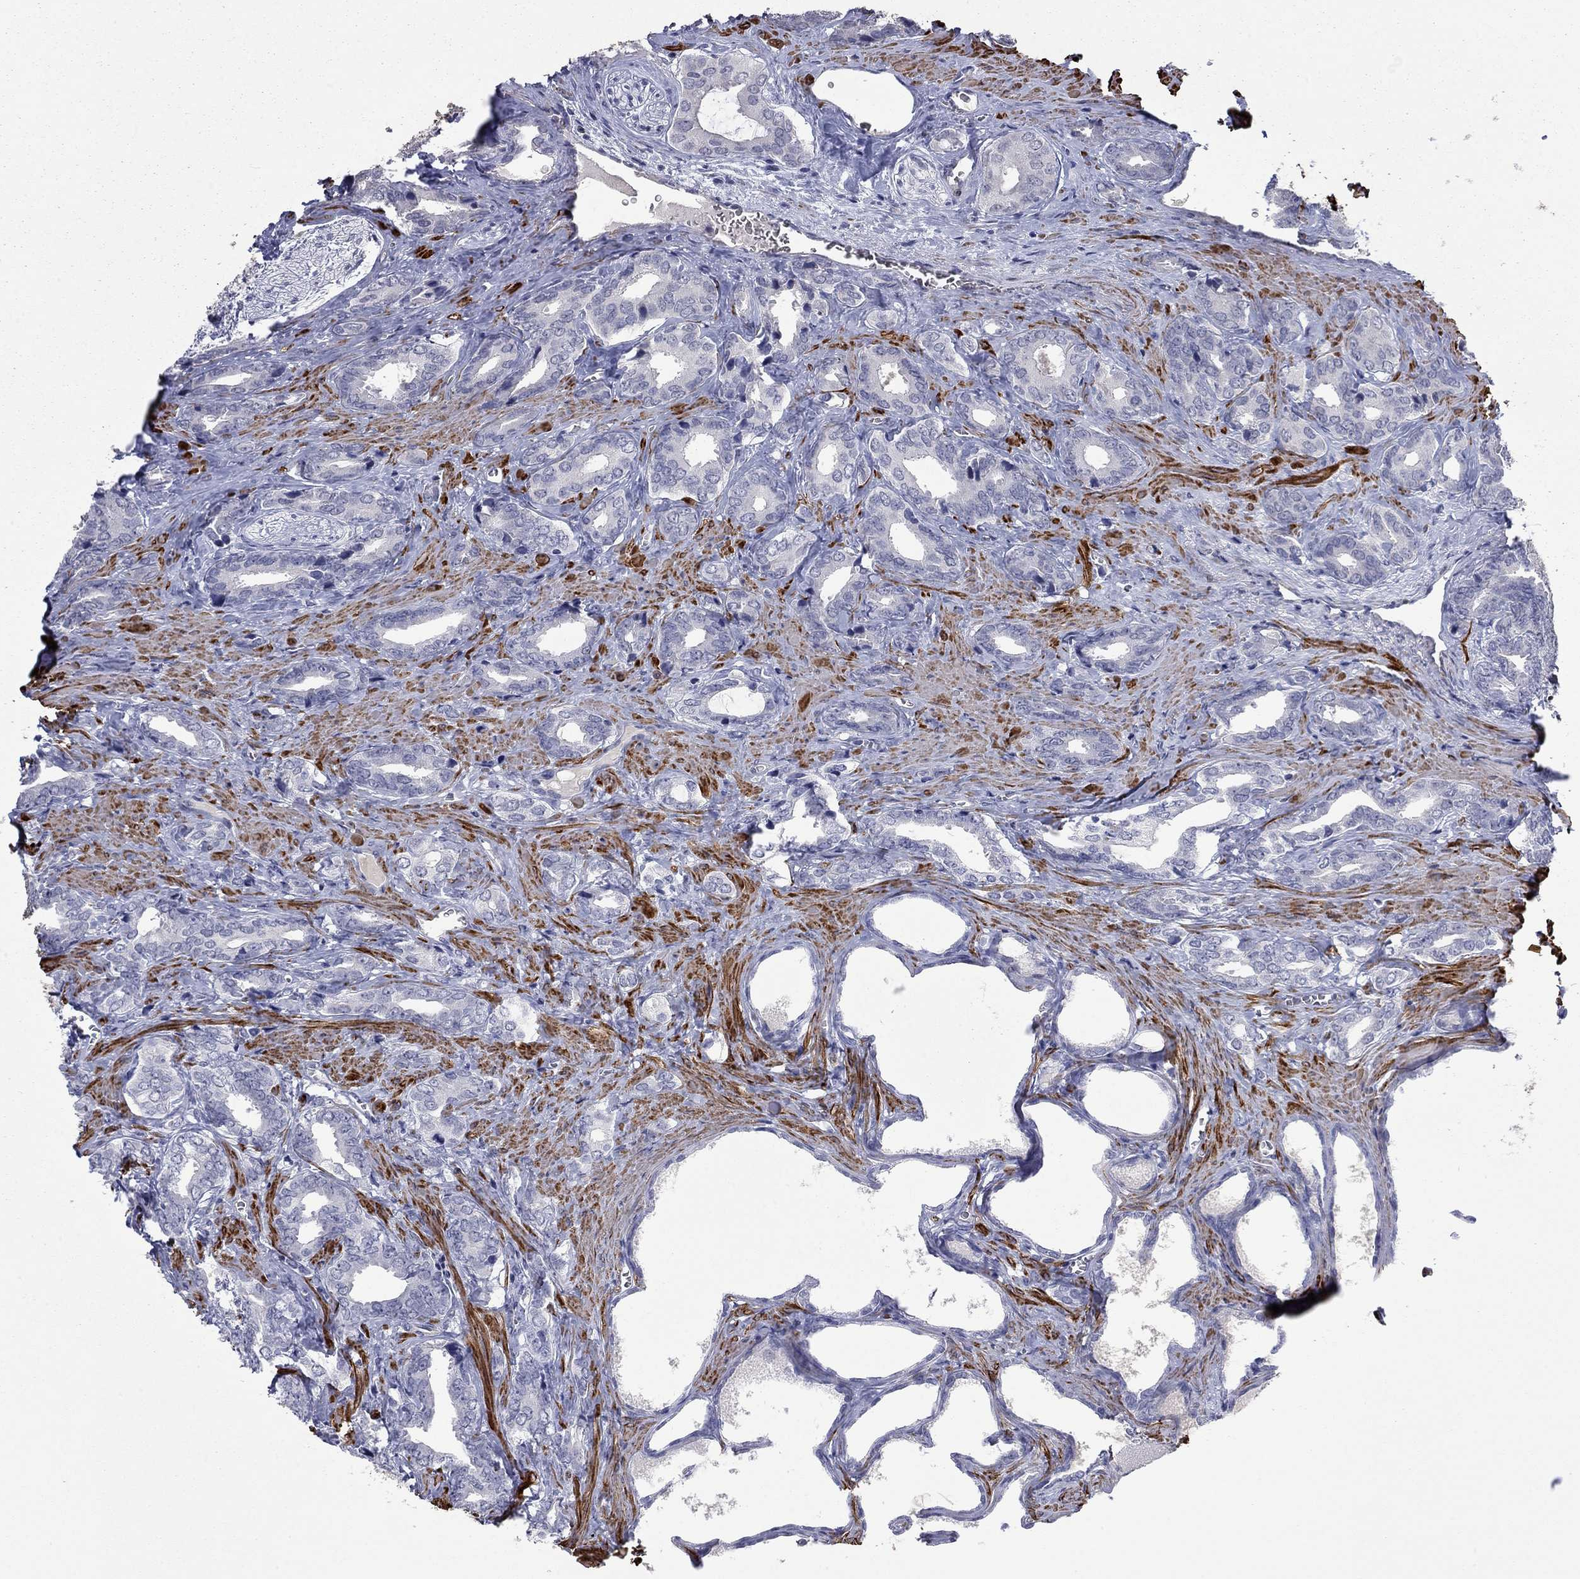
{"staining": {"intensity": "negative", "quantity": "none", "location": "none"}, "tissue": "prostate cancer", "cell_type": "Tumor cells", "image_type": "cancer", "snomed": [{"axis": "morphology", "description": "Adenocarcinoma, NOS"}, {"axis": "topography", "description": "Prostate"}], "caption": "Histopathology image shows no significant protein positivity in tumor cells of adenocarcinoma (prostate).", "gene": "IP6K3", "patient": {"sex": "male", "age": 66}}